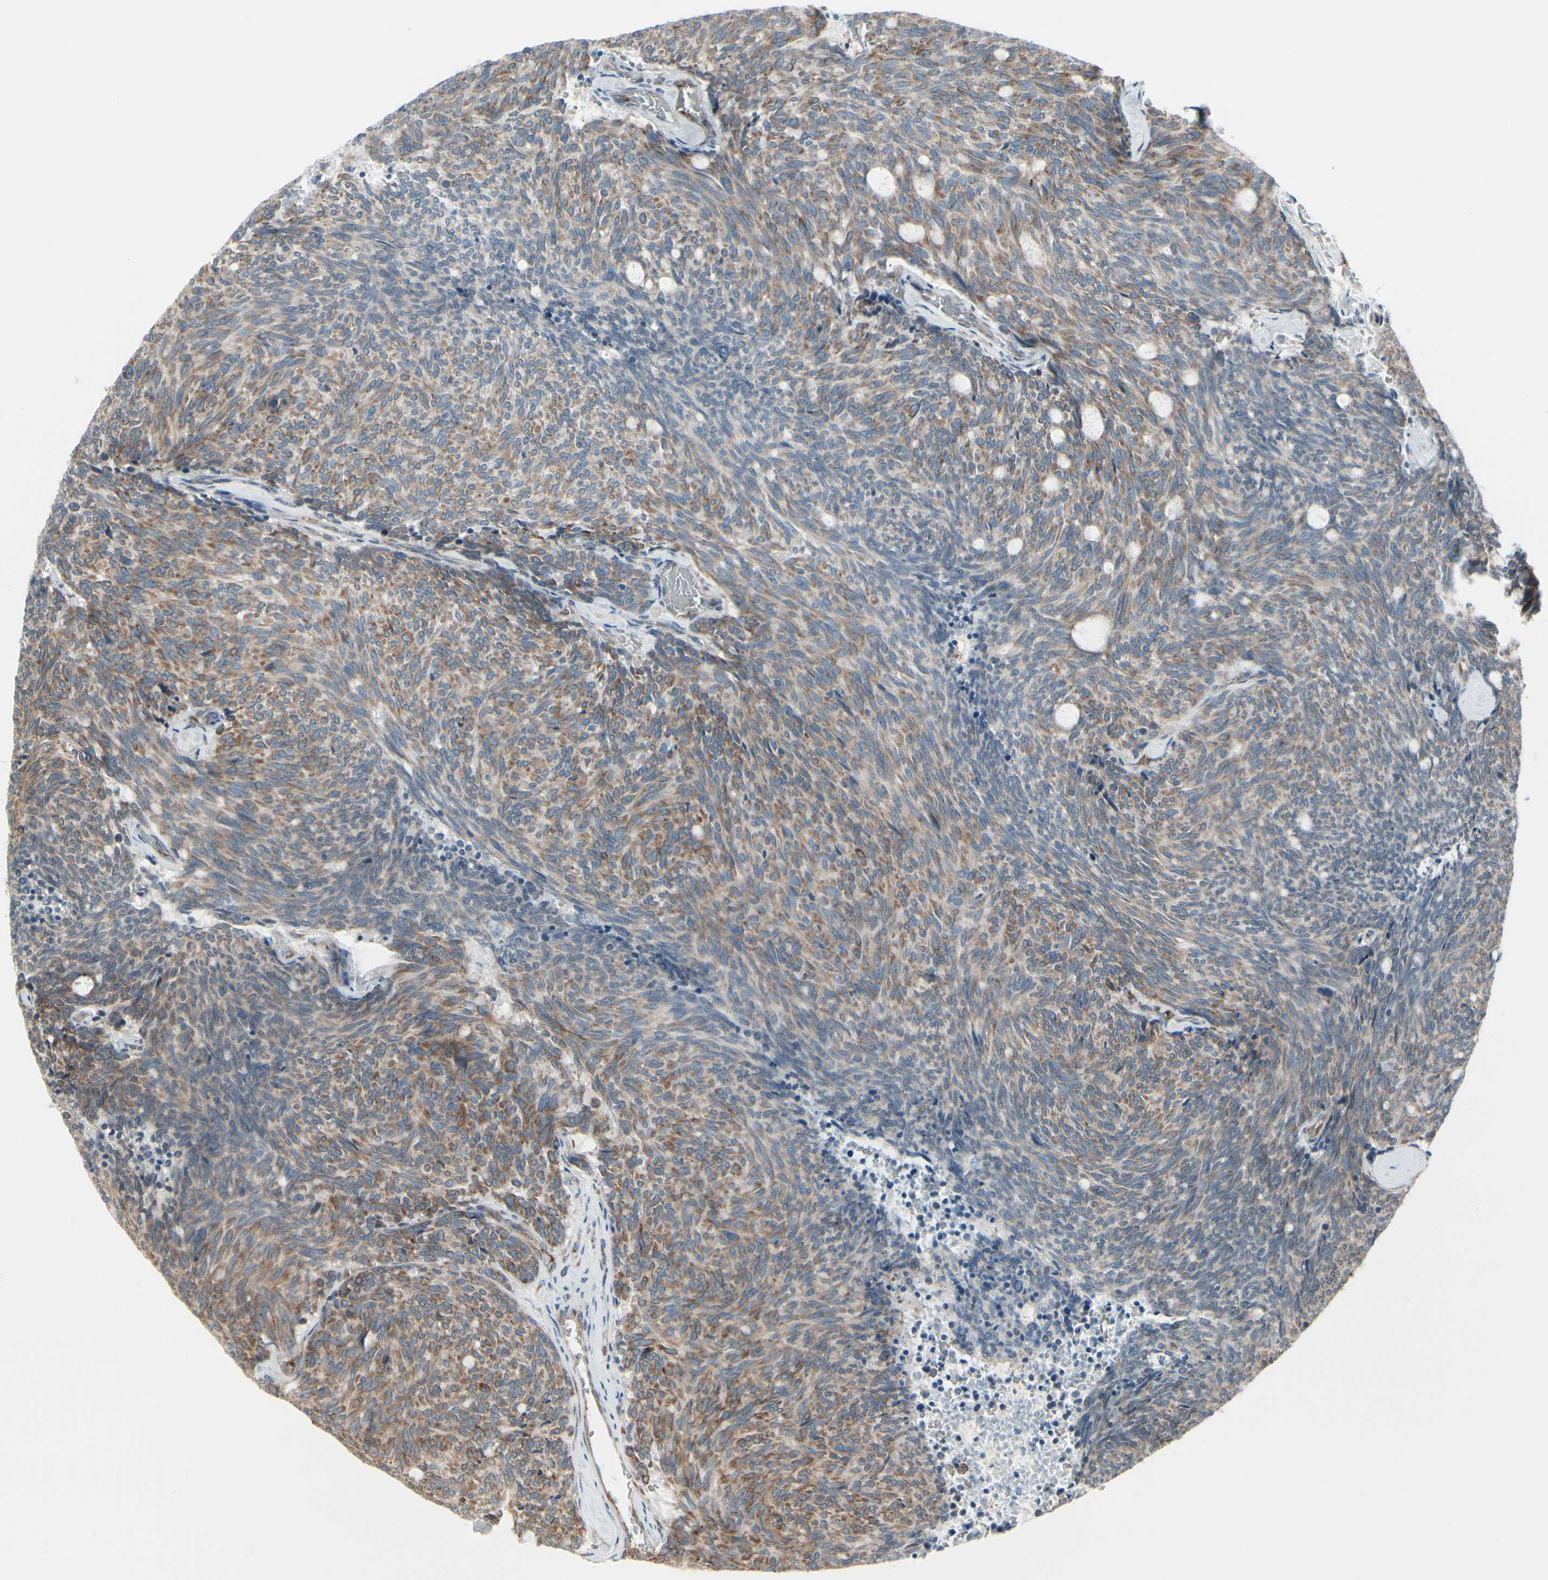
{"staining": {"intensity": "moderate", "quantity": ">75%", "location": "cytoplasmic/membranous"}, "tissue": "carcinoid", "cell_type": "Tumor cells", "image_type": "cancer", "snomed": [{"axis": "morphology", "description": "Carcinoid, malignant, NOS"}, {"axis": "topography", "description": "Pancreas"}], "caption": "DAB immunohistochemical staining of malignant carcinoid shows moderate cytoplasmic/membranous protein staining in about >75% of tumor cells.", "gene": "FNDC3A", "patient": {"sex": "female", "age": 54}}